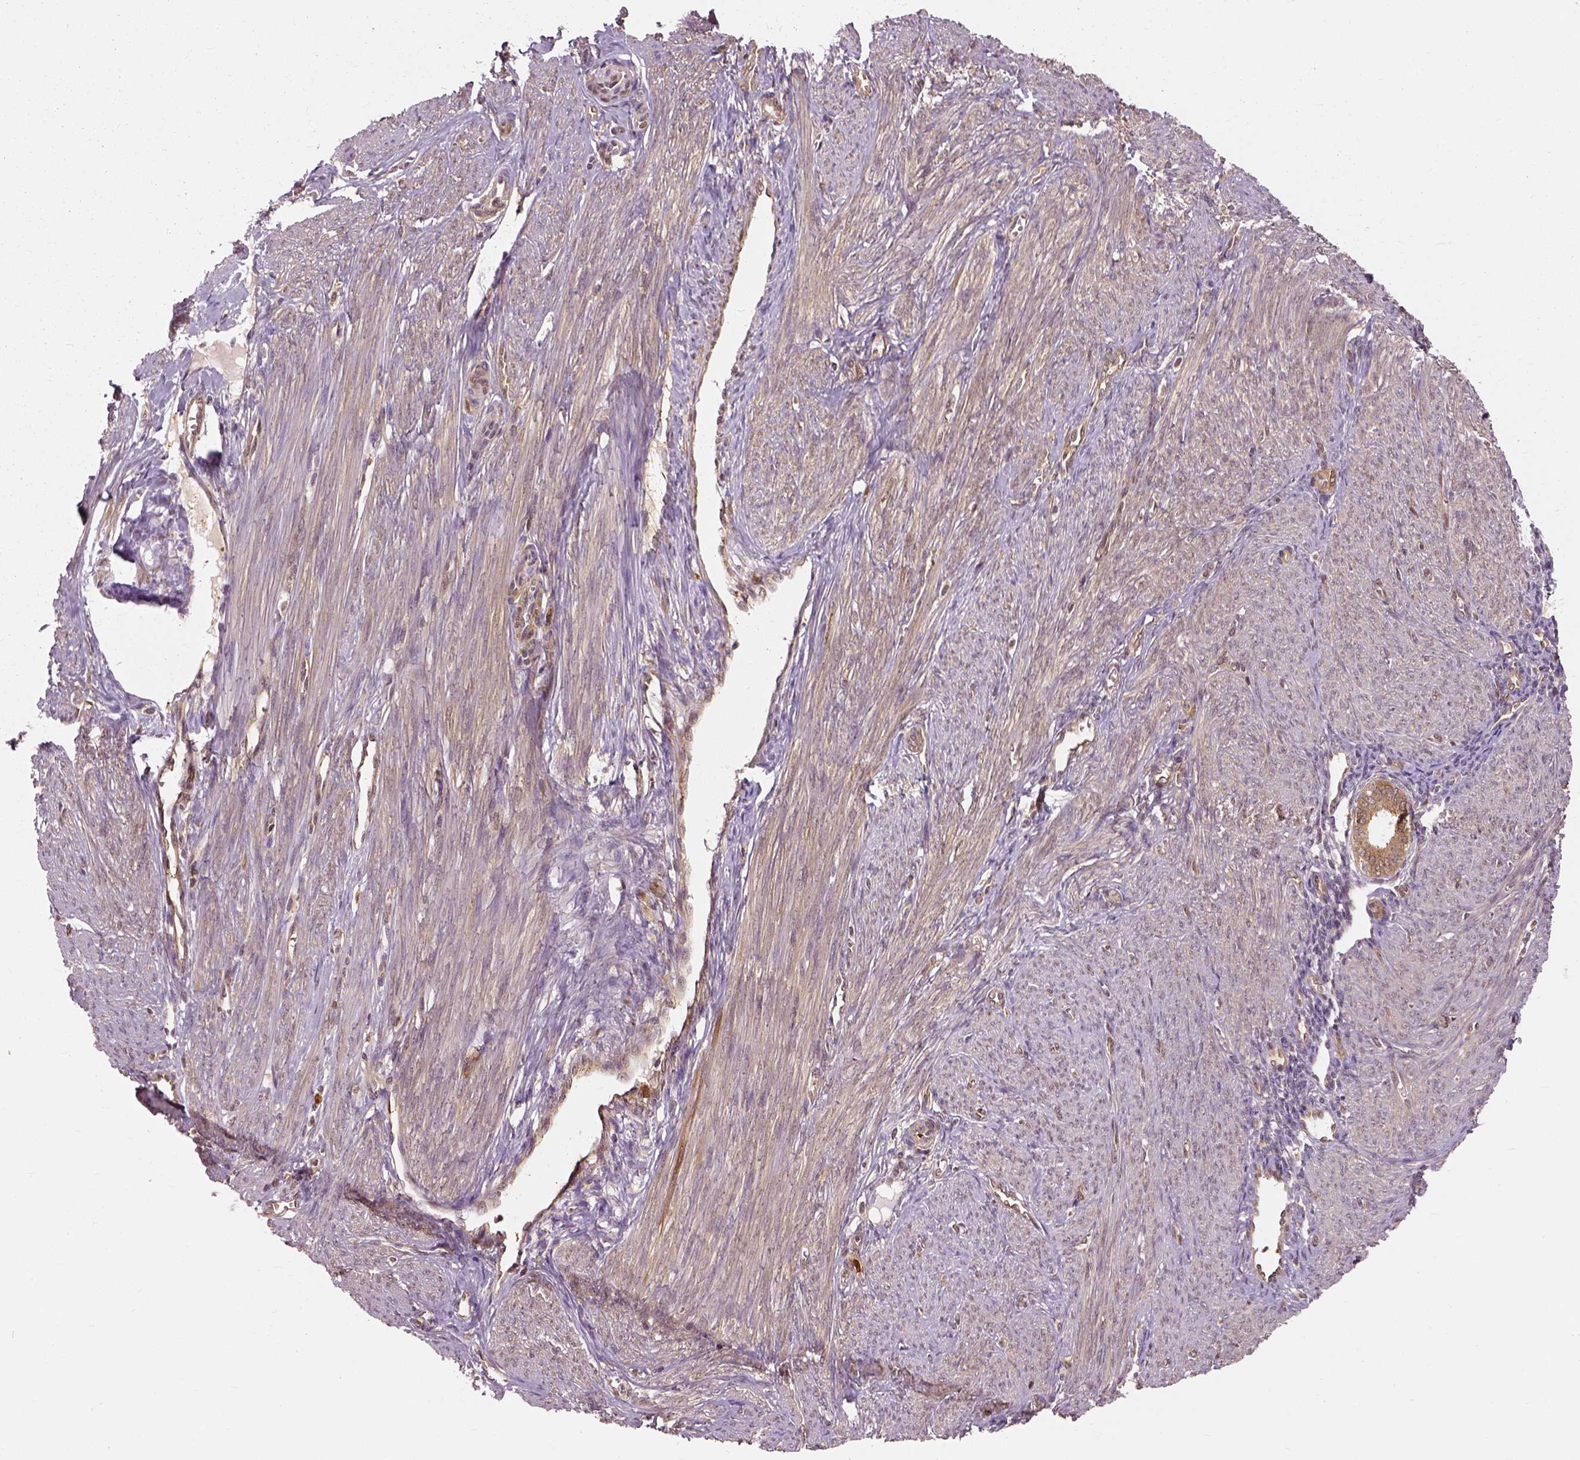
{"staining": {"intensity": "moderate", "quantity": ">75%", "location": "cytoplasmic/membranous"}, "tissue": "endometrium", "cell_type": "Cells in endometrial stroma", "image_type": "normal", "snomed": [{"axis": "morphology", "description": "Normal tissue, NOS"}, {"axis": "topography", "description": "Endometrium"}], "caption": "Benign endometrium was stained to show a protein in brown. There is medium levels of moderate cytoplasmic/membranous expression in approximately >75% of cells in endometrial stroma. (Brightfield microscopy of DAB IHC at high magnification).", "gene": "GPI", "patient": {"sex": "female", "age": 39}}